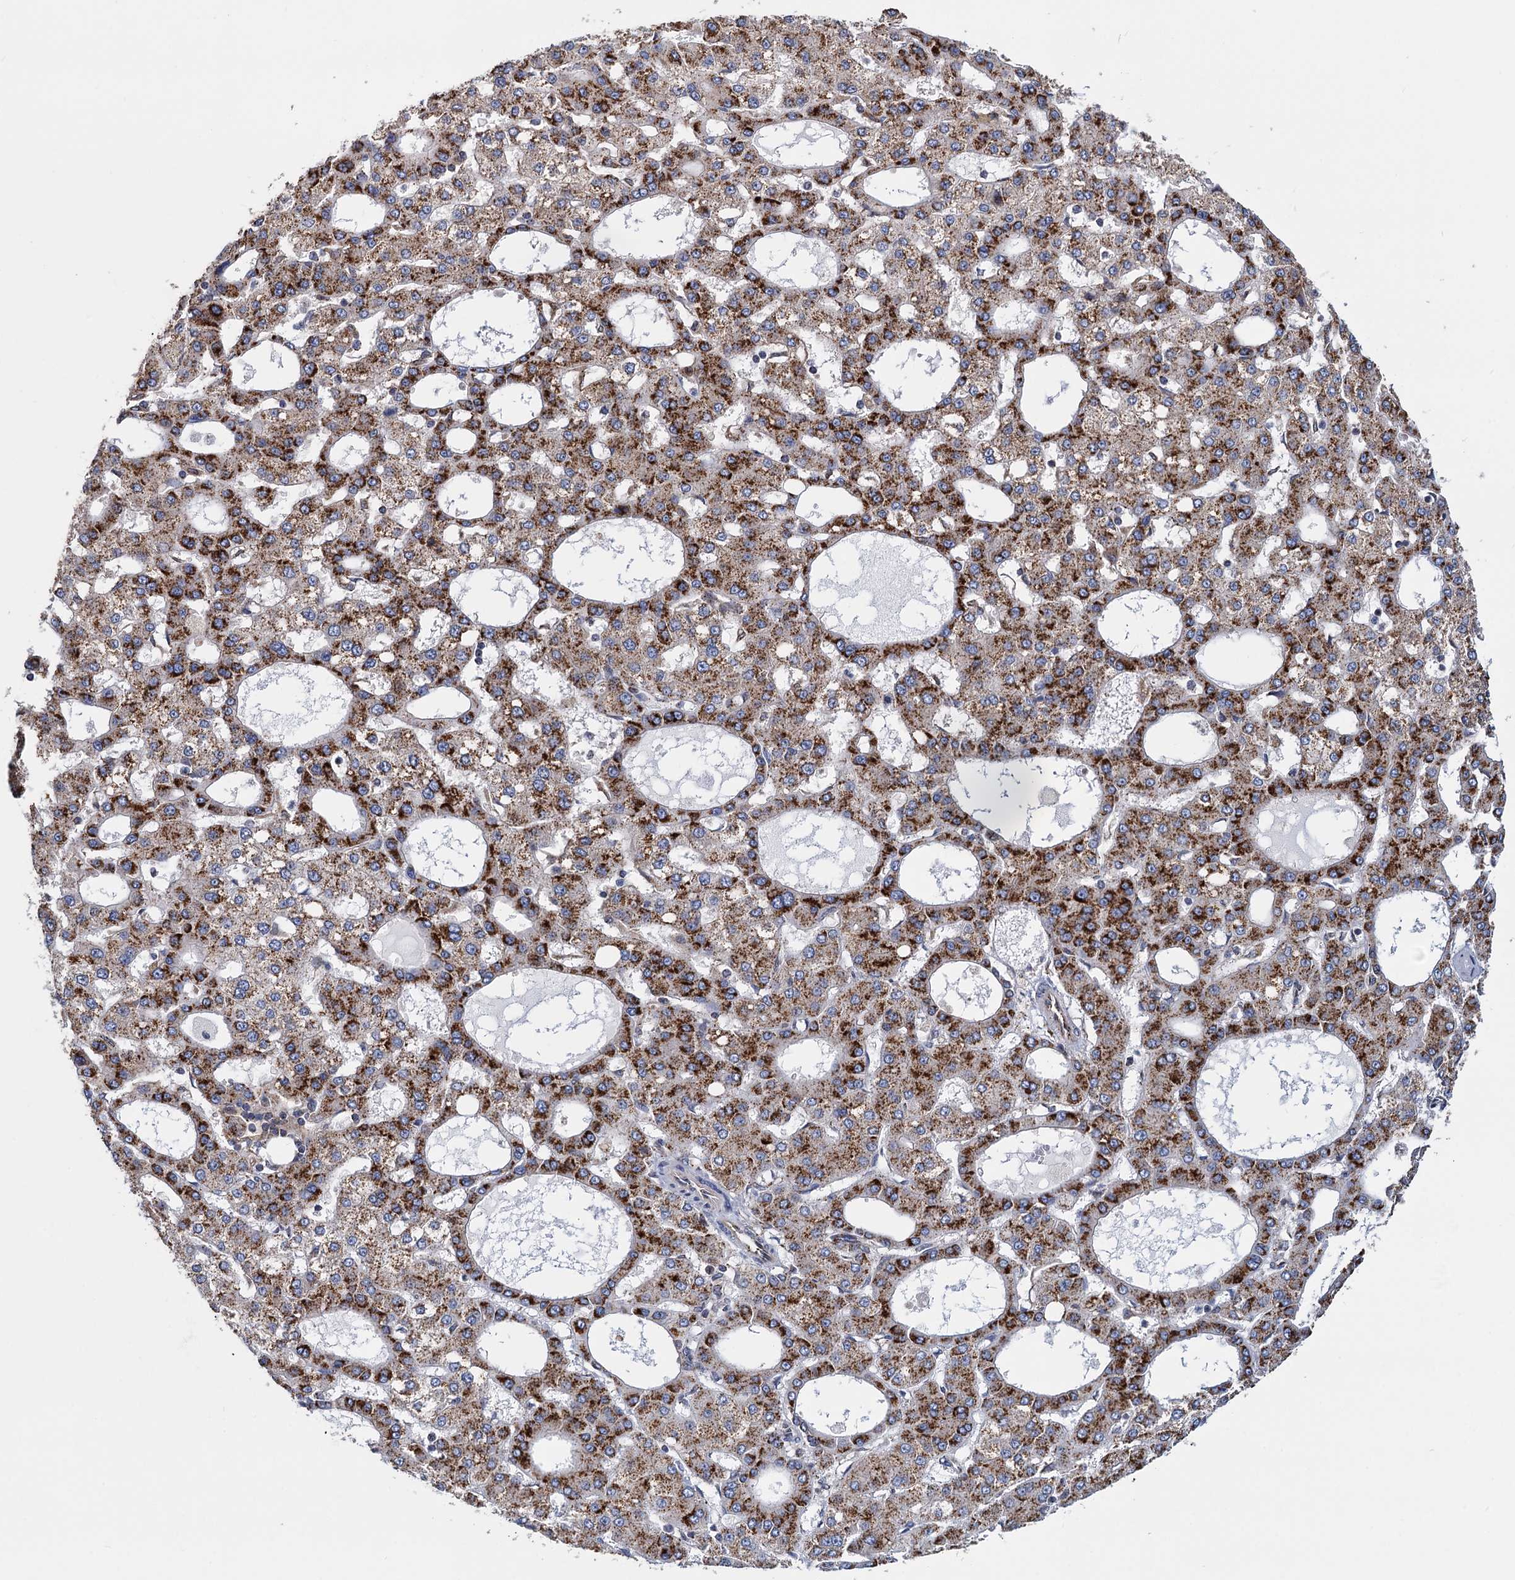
{"staining": {"intensity": "strong", "quantity": ">75%", "location": "cytoplasmic/membranous"}, "tissue": "liver cancer", "cell_type": "Tumor cells", "image_type": "cancer", "snomed": [{"axis": "morphology", "description": "Carcinoma, Hepatocellular, NOS"}, {"axis": "topography", "description": "Liver"}], "caption": "High-power microscopy captured an IHC histopathology image of liver hepatocellular carcinoma, revealing strong cytoplasmic/membranous staining in about >75% of tumor cells.", "gene": "SUPT20H", "patient": {"sex": "male", "age": 47}}